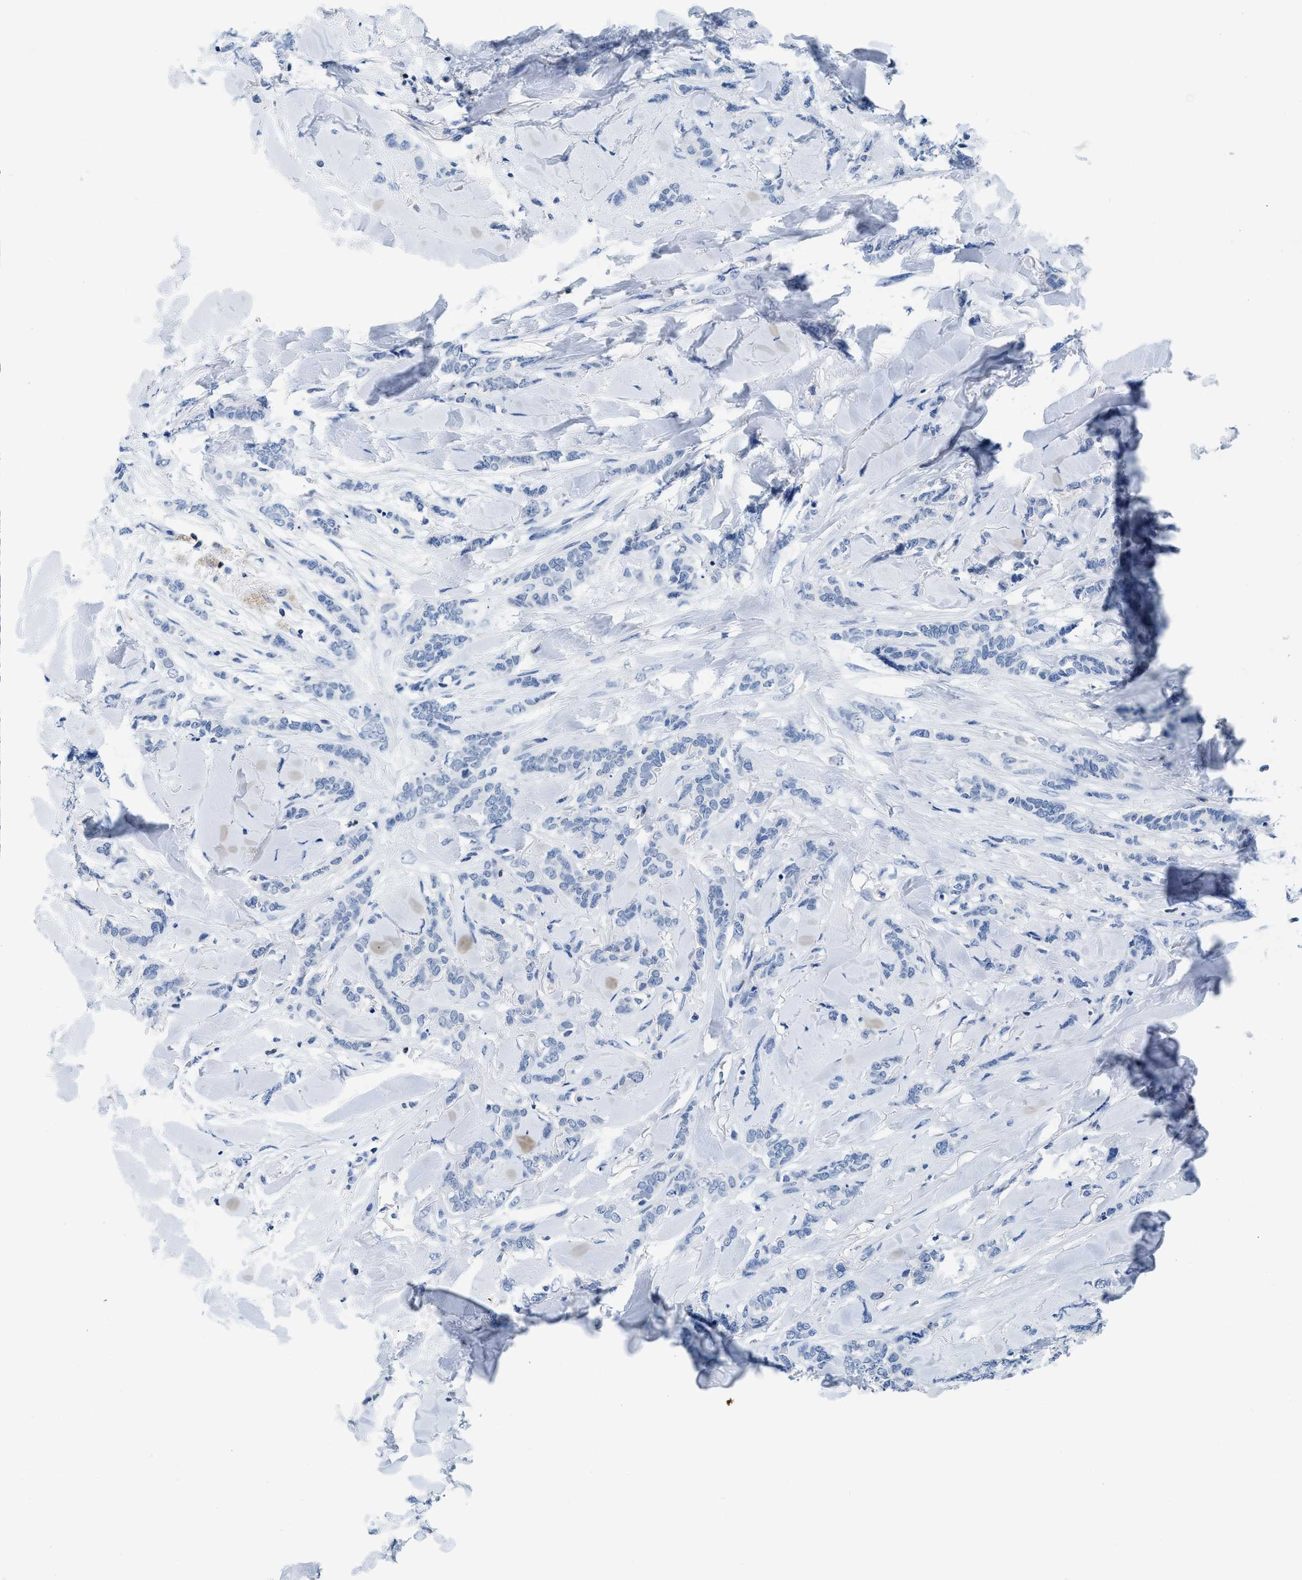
{"staining": {"intensity": "negative", "quantity": "none", "location": "none"}, "tissue": "breast cancer", "cell_type": "Tumor cells", "image_type": "cancer", "snomed": [{"axis": "morphology", "description": "Lobular carcinoma"}, {"axis": "topography", "description": "Skin"}, {"axis": "topography", "description": "Breast"}], "caption": "High magnification brightfield microscopy of breast cancer (lobular carcinoma) stained with DAB (brown) and counterstained with hematoxylin (blue): tumor cells show no significant positivity.", "gene": "NFATC2", "patient": {"sex": "female", "age": 46}}